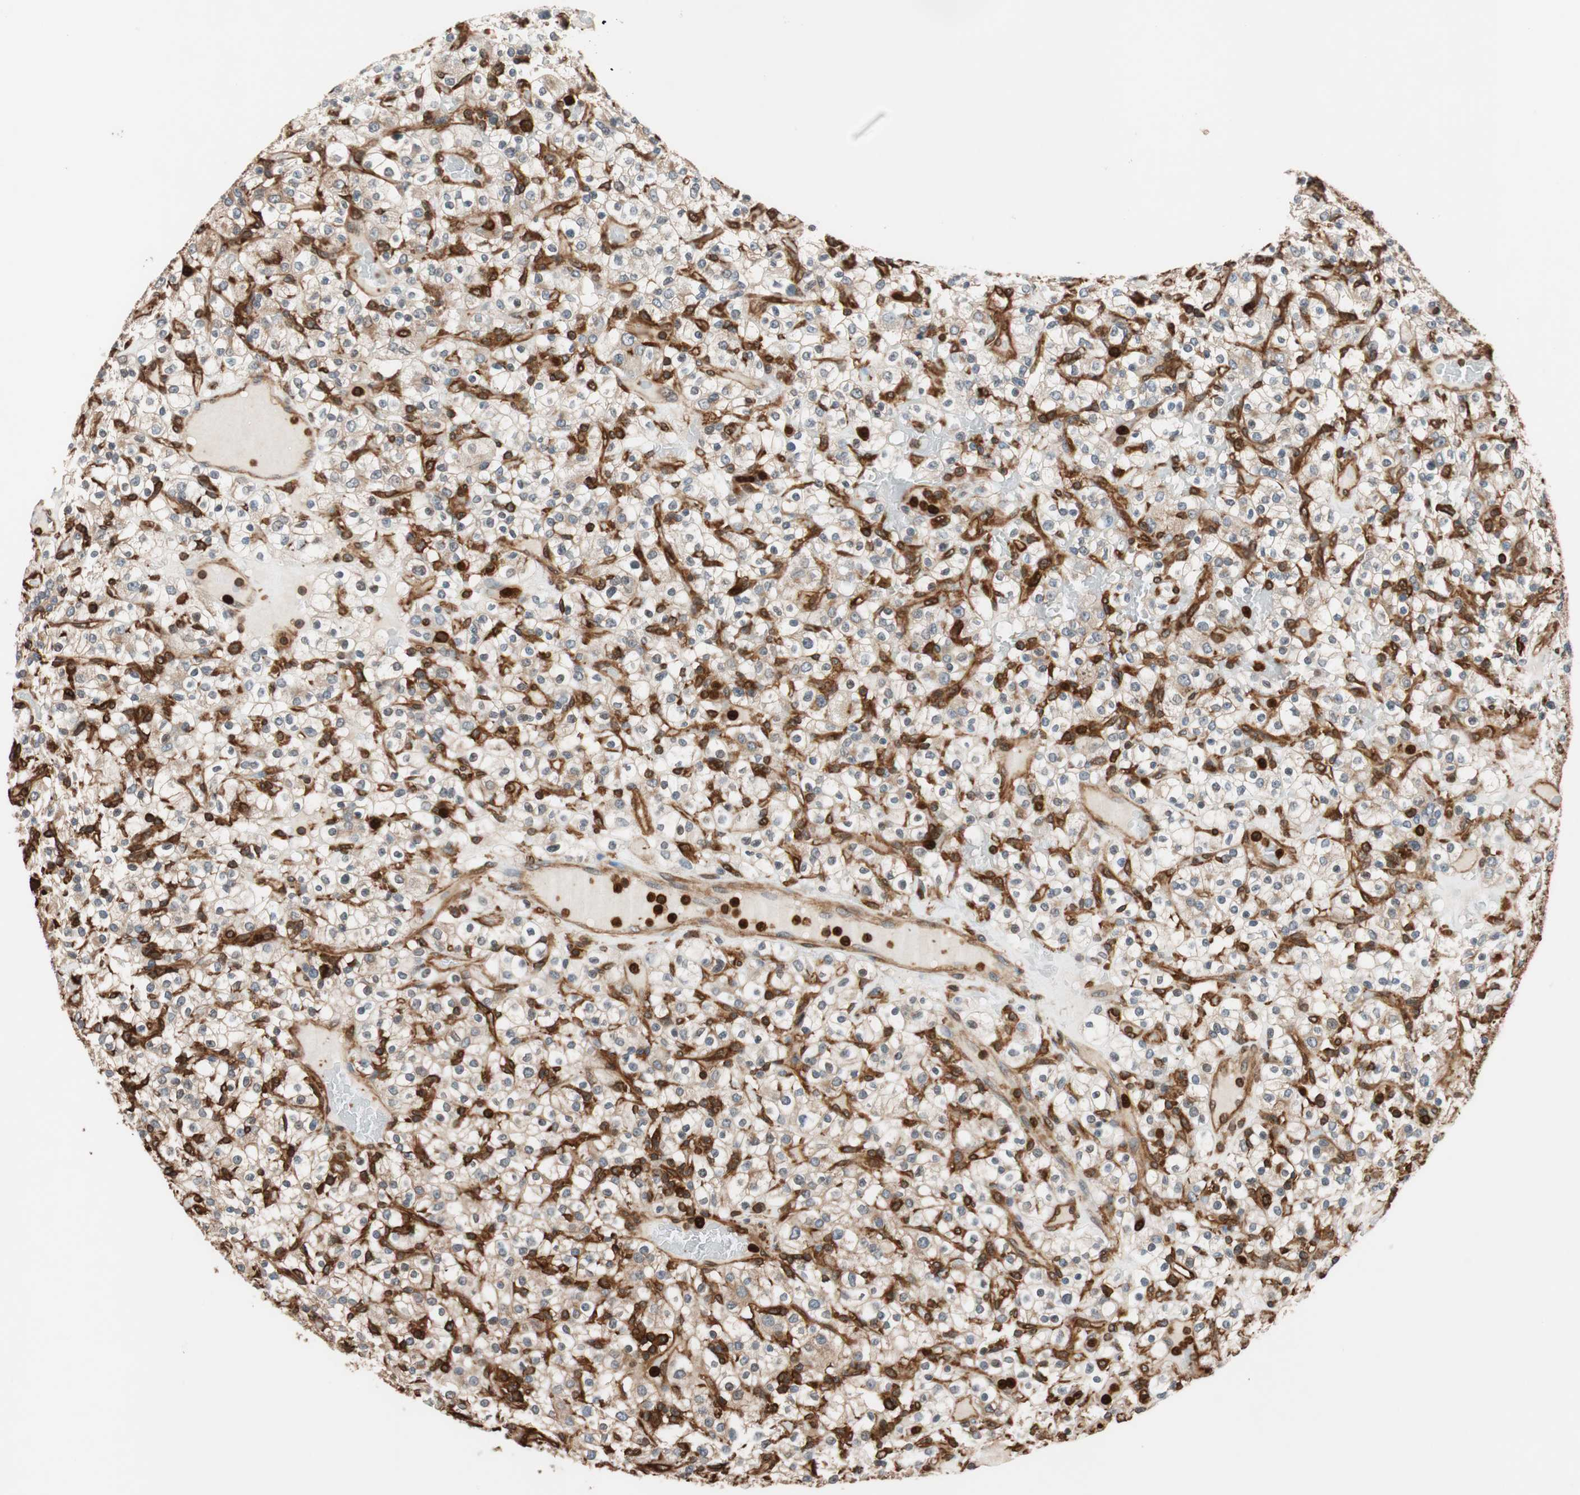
{"staining": {"intensity": "weak", "quantity": ">75%", "location": "cytoplasmic/membranous"}, "tissue": "renal cancer", "cell_type": "Tumor cells", "image_type": "cancer", "snomed": [{"axis": "morphology", "description": "Normal tissue, NOS"}, {"axis": "morphology", "description": "Adenocarcinoma, NOS"}, {"axis": "topography", "description": "Kidney"}], "caption": "Human adenocarcinoma (renal) stained for a protein (brown) exhibits weak cytoplasmic/membranous positive staining in about >75% of tumor cells.", "gene": "VASP", "patient": {"sex": "female", "age": 72}}